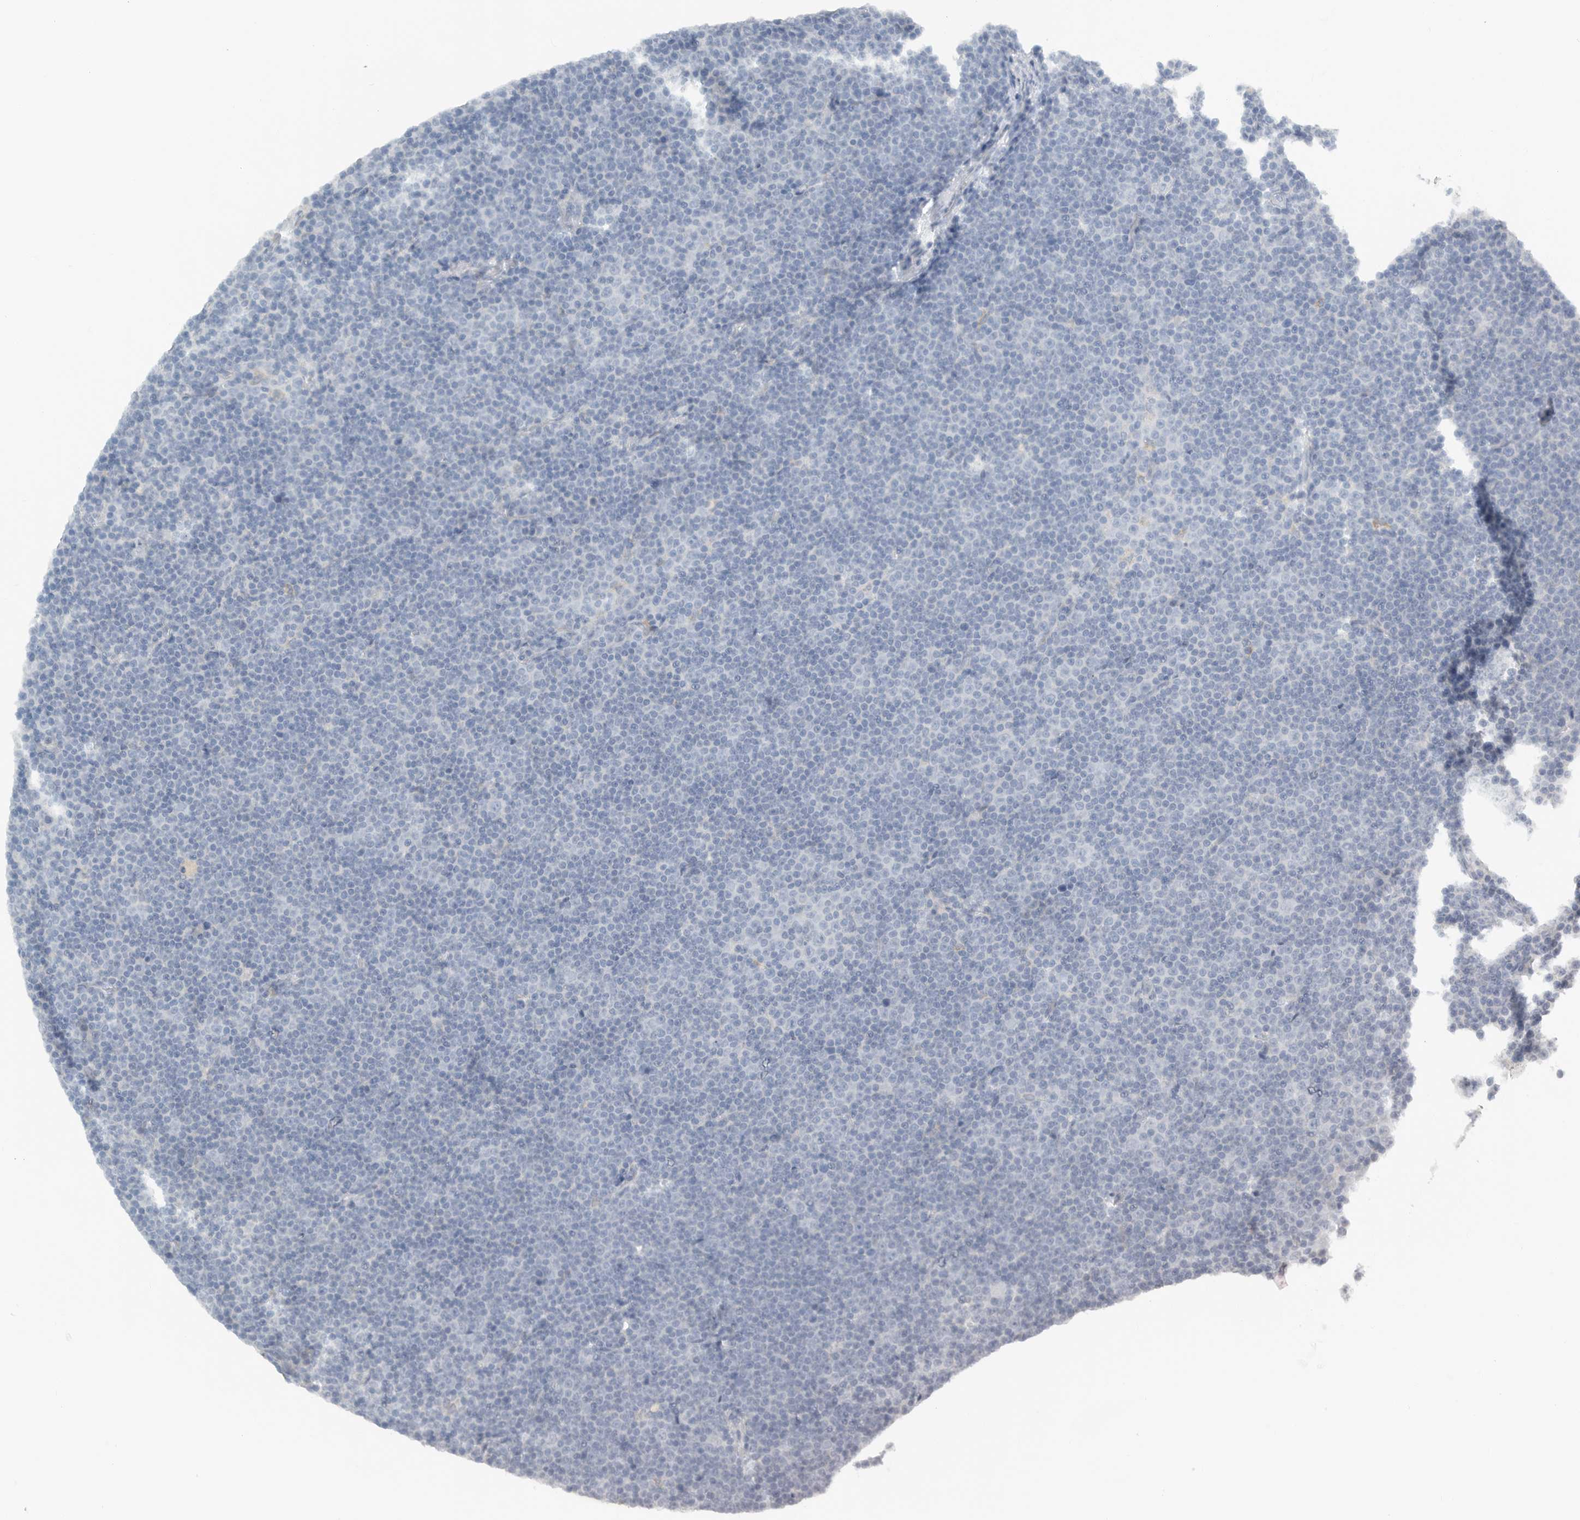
{"staining": {"intensity": "negative", "quantity": "none", "location": "none"}, "tissue": "lymphoma", "cell_type": "Tumor cells", "image_type": "cancer", "snomed": [{"axis": "morphology", "description": "Malignant lymphoma, non-Hodgkin's type, Low grade"}, {"axis": "topography", "description": "Lymph node"}], "caption": "Tumor cells show no significant staining in lymphoma.", "gene": "PAM", "patient": {"sex": "female", "age": 67}}